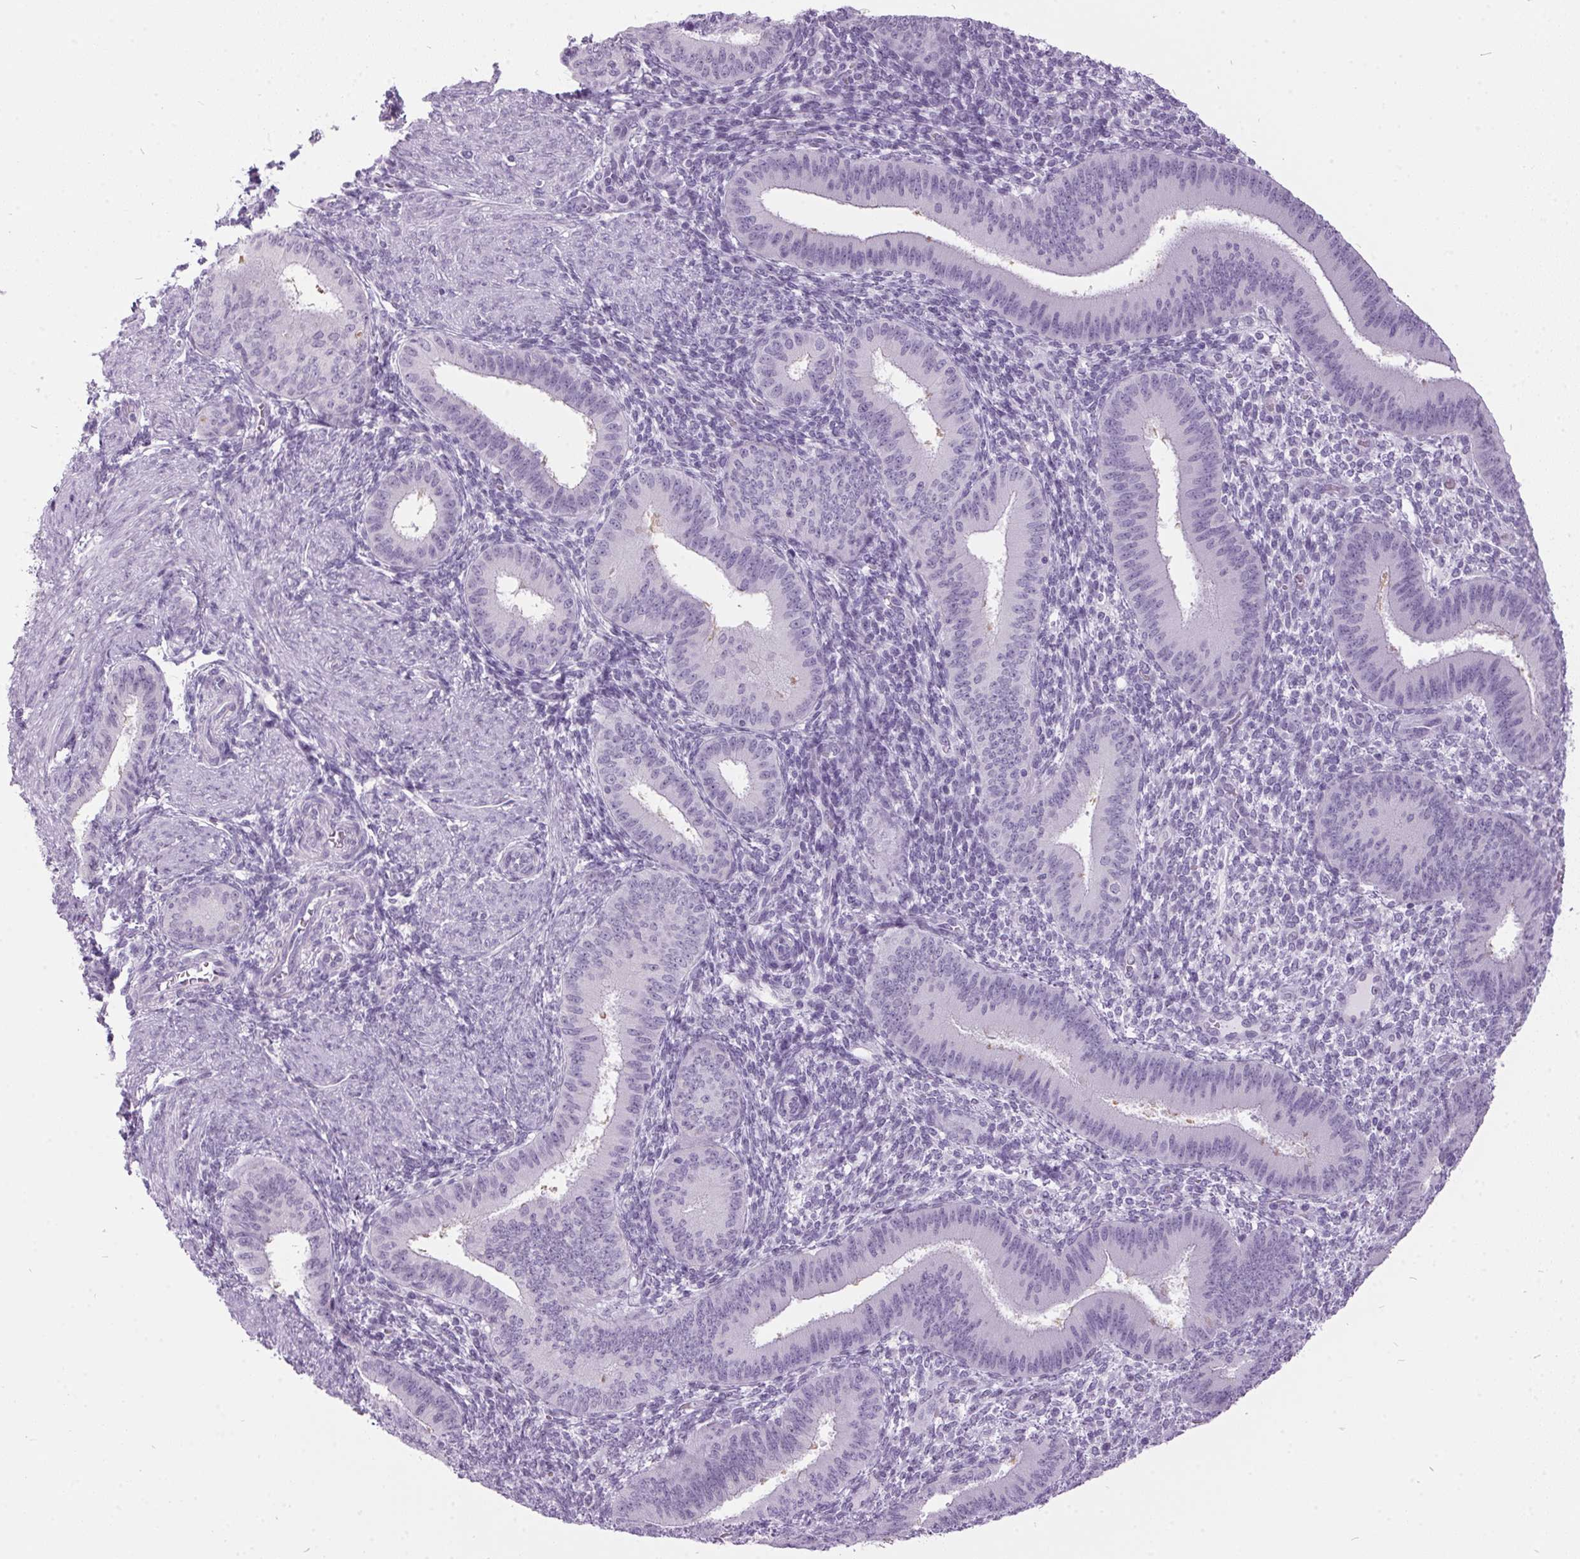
{"staining": {"intensity": "negative", "quantity": "none", "location": "none"}, "tissue": "endometrium", "cell_type": "Cells in endometrial stroma", "image_type": "normal", "snomed": [{"axis": "morphology", "description": "Normal tissue, NOS"}, {"axis": "topography", "description": "Endometrium"}], "caption": "Immunohistochemistry (IHC) photomicrograph of benign human endometrium stained for a protein (brown), which shows no staining in cells in endometrial stroma.", "gene": "ODAD2", "patient": {"sex": "female", "age": 39}}